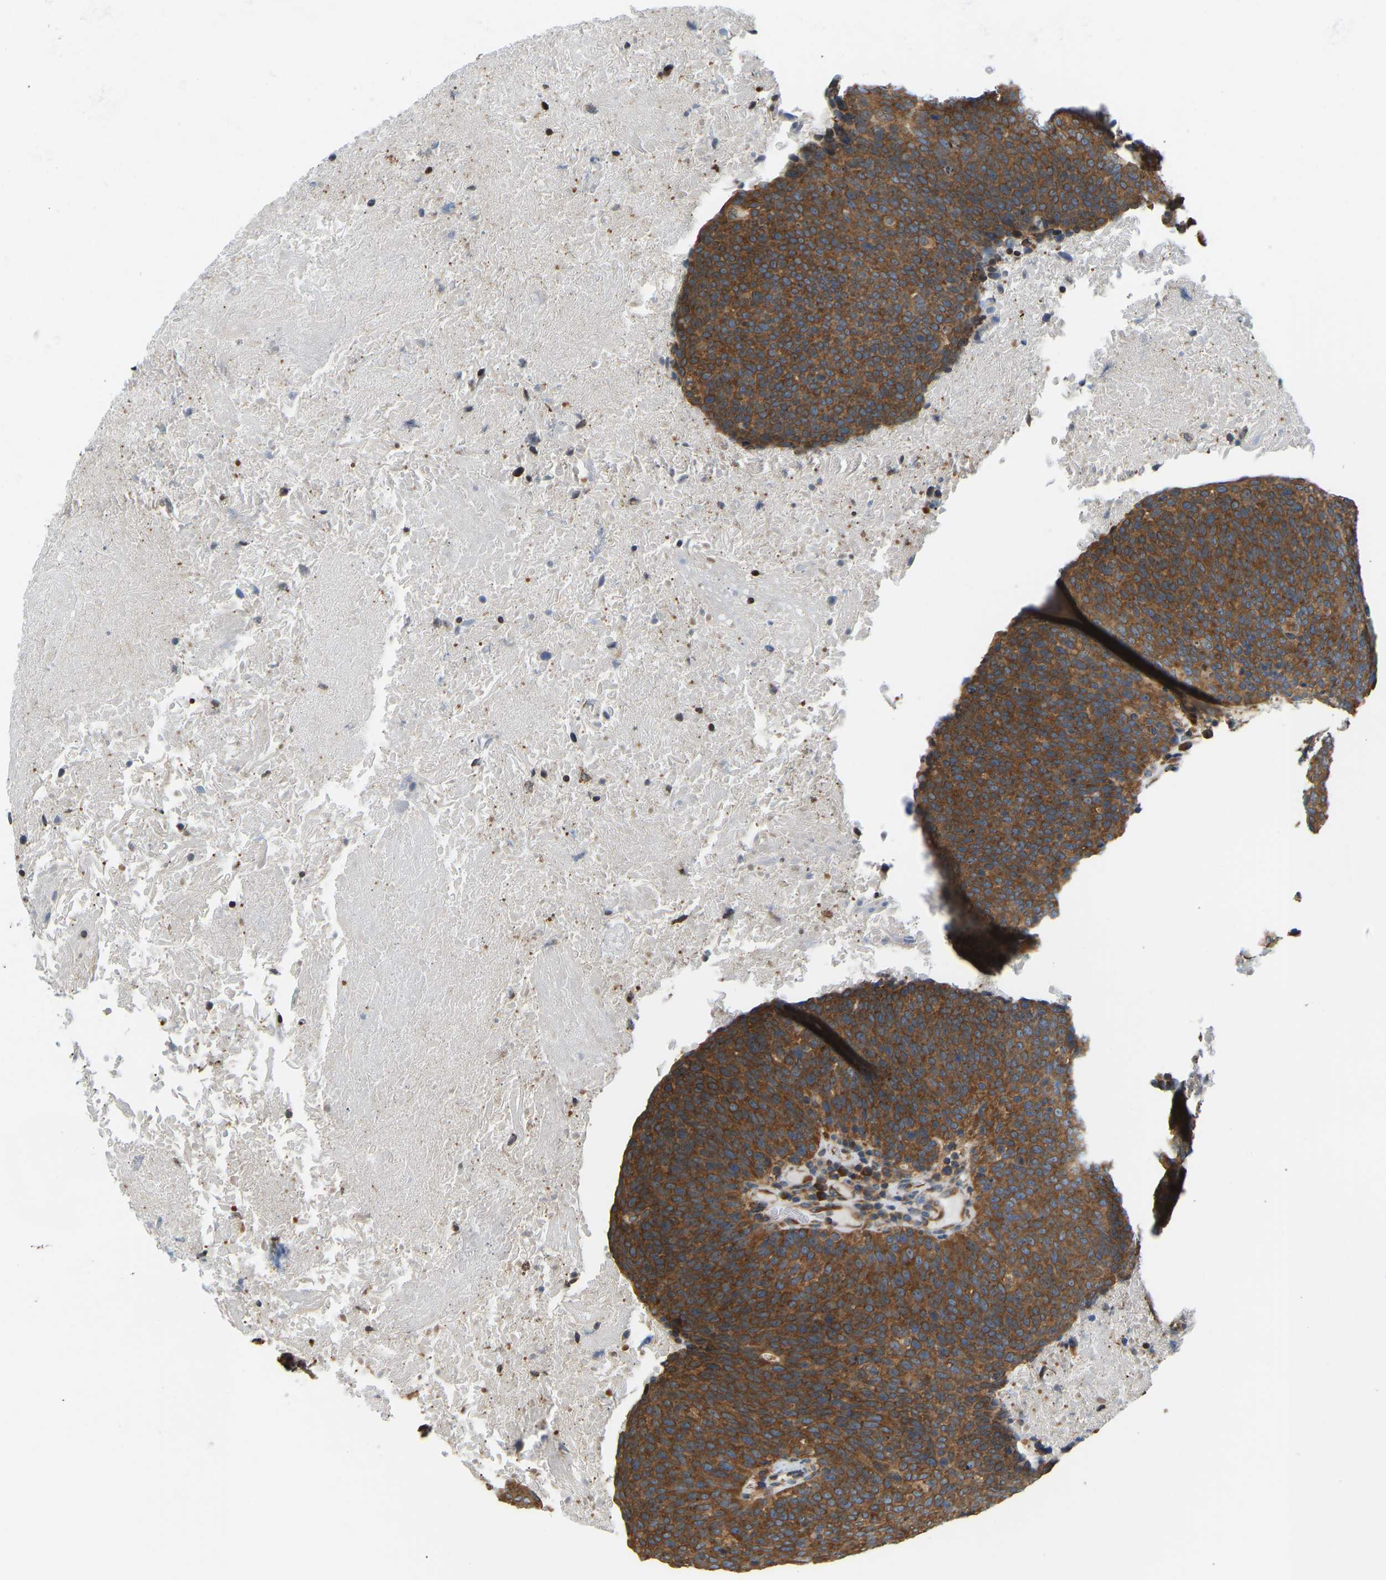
{"staining": {"intensity": "strong", "quantity": ">75%", "location": "cytoplasmic/membranous"}, "tissue": "head and neck cancer", "cell_type": "Tumor cells", "image_type": "cancer", "snomed": [{"axis": "morphology", "description": "Squamous cell carcinoma, NOS"}, {"axis": "morphology", "description": "Squamous cell carcinoma, metastatic, NOS"}, {"axis": "topography", "description": "Lymph node"}, {"axis": "topography", "description": "Head-Neck"}], "caption": "Head and neck cancer (metastatic squamous cell carcinoma) tissue exhibits strong cytoplasmic/membranous expression in about >75% of tumor cells (Stains: DAB in brown, nuclei in blue, Microscopy: brightfield microscopy at high magnification).", "gene": "RPS6KB2", "patient": {"sex": "male", "age": 62}}